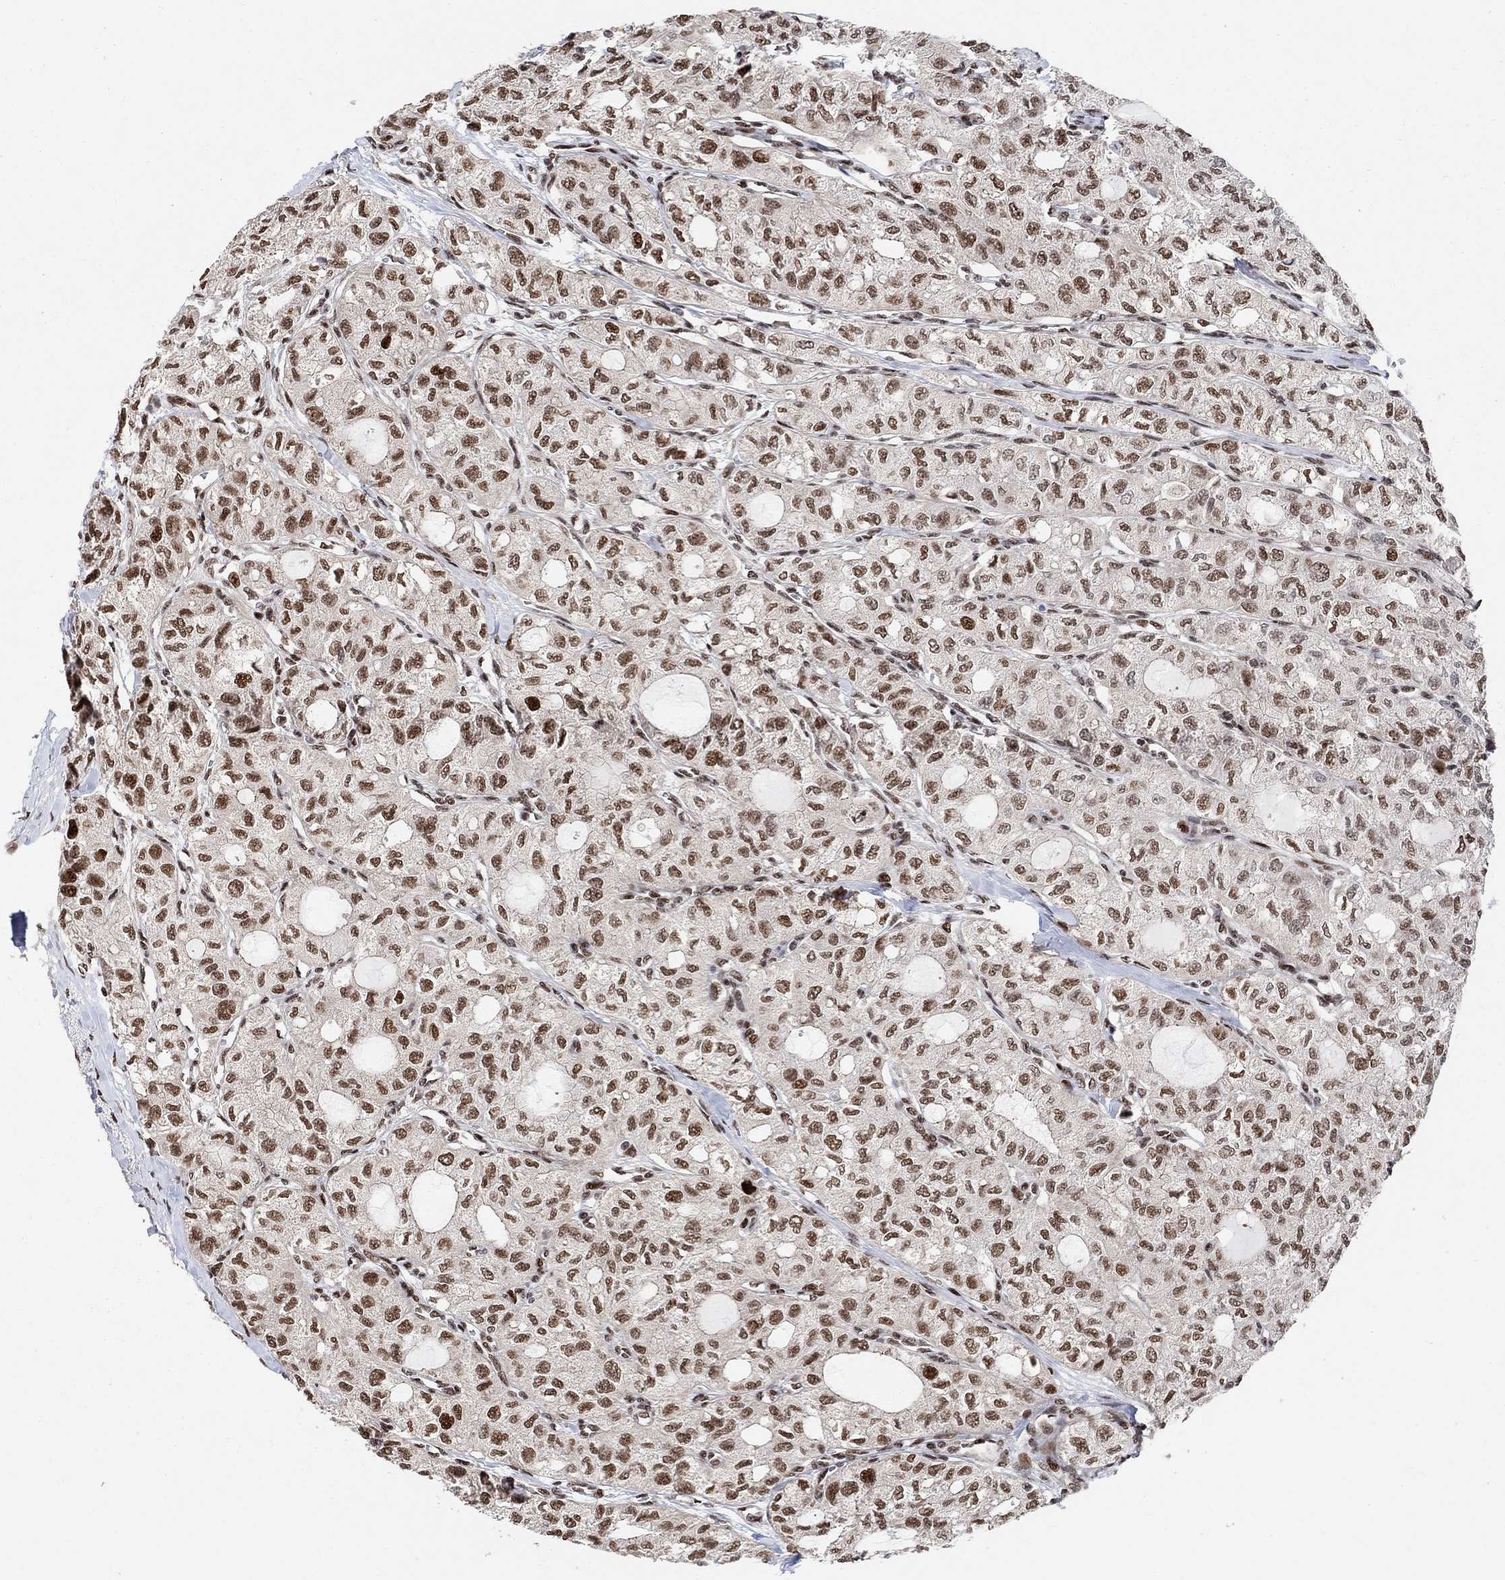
{"staining": {"intensity": "strong", "quantity": "25%-75%", "location": "nuclear"}, "tissue": "thyroid cancer", "cell_type": "Tumor cells", "image_type": "cancer", "snomed": [{"axis": "morphology", "description": "Follicular adenoma carcinoma, NOS"}, {"axis": "topography", "description": "Thyroid gland"}], "caption": "Tumor cells show strong nuclear staining in approximately 25%-75% of cells in thyroid cancer (follicular adenoma carcinoma). (DAB (3,3'-diaminobenzidine) IHC, brown staining for protein, blue staining for nuclei).", "gene": "E4F1", "patient": {"sex": "male", "age": 75}}